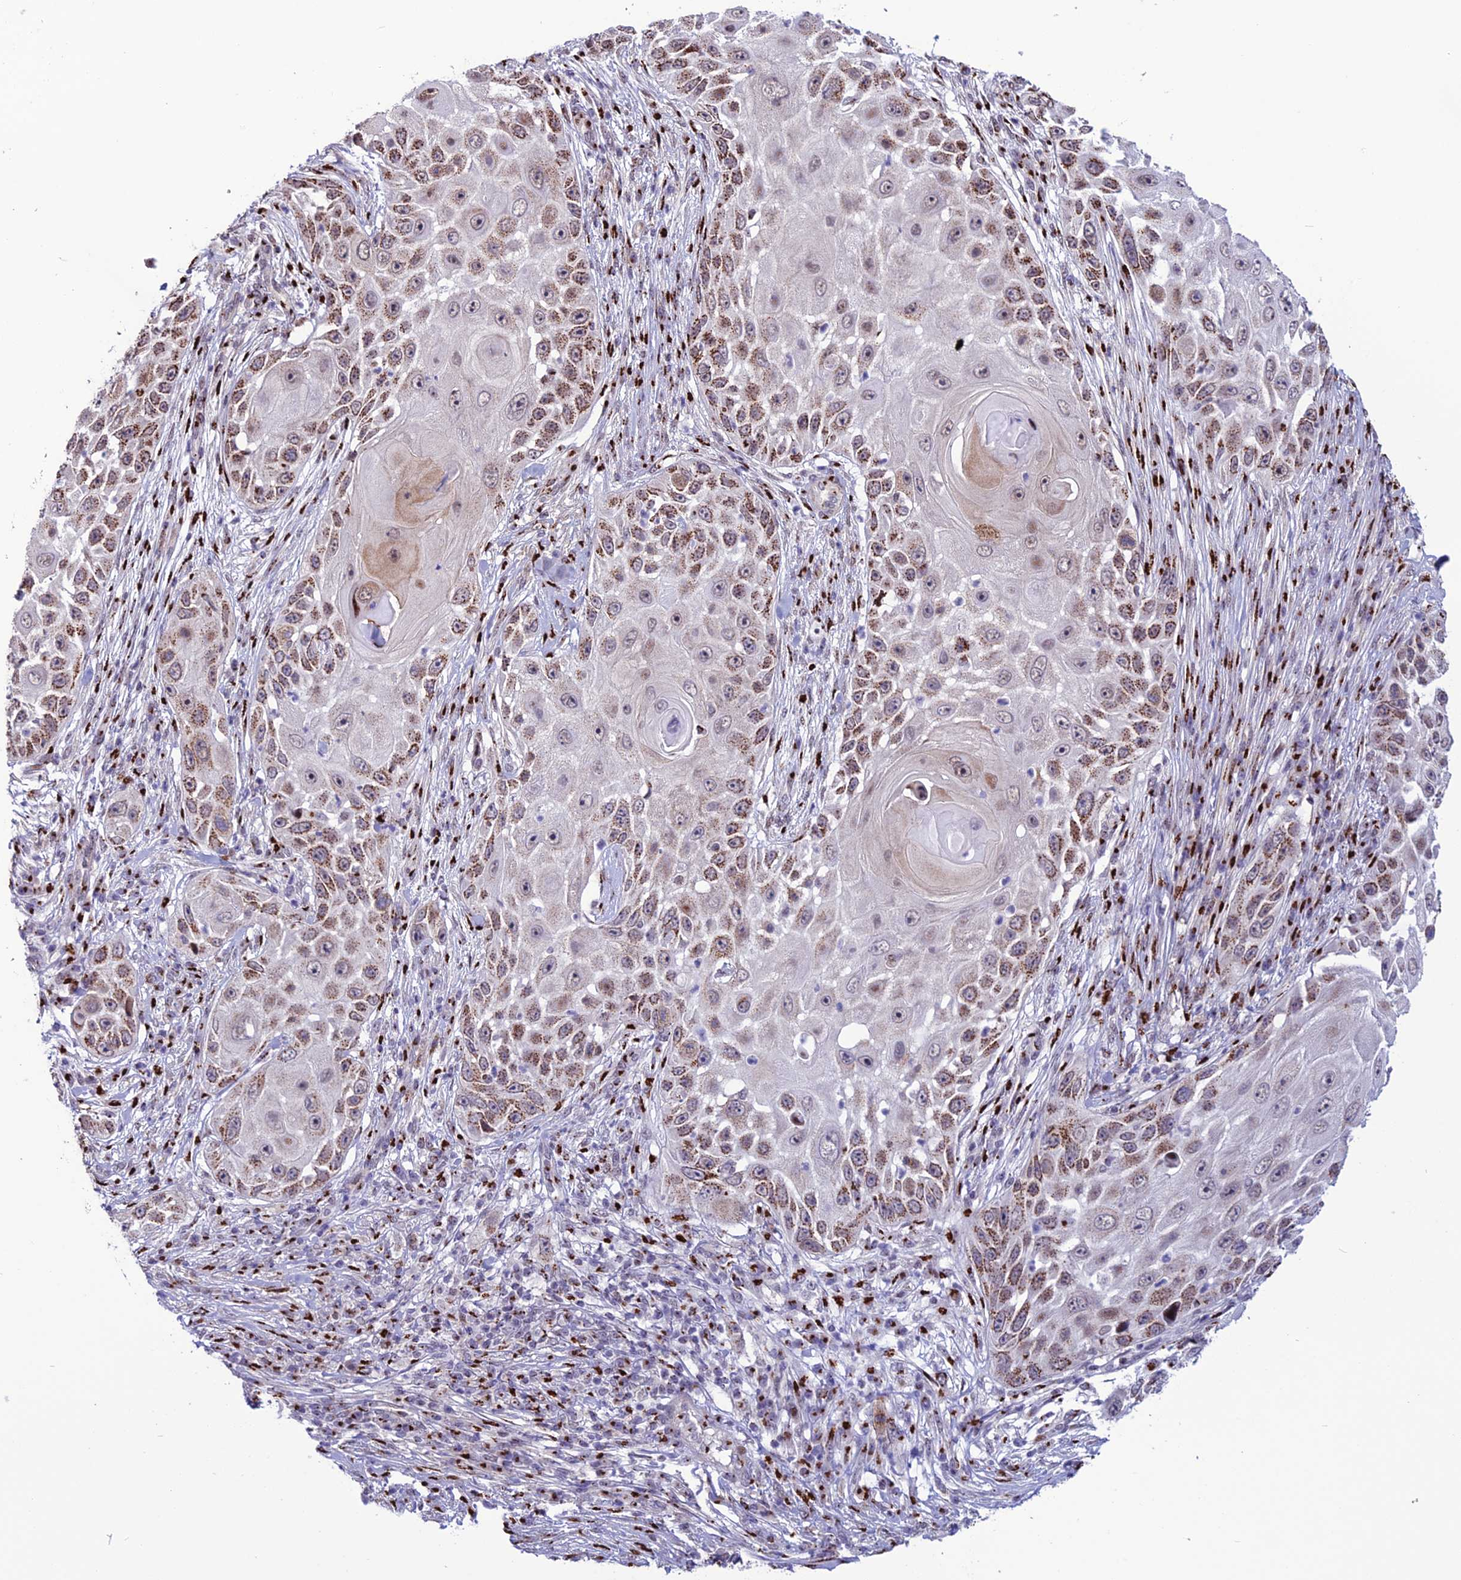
{"staining": {"intensity": "moderate", "quantity": ">75%", "location": "cytoplasmic/membranous"}, "tissue": "skin cancer", "cell_type": "Tumor cells", "image_type": "cancer", "snomed": [{"axis": "morphology", "description": "Squamous cell carcinoma, NOS"}, {"axis": "topography", "description": "Skin"}], "caption": "High-magnification brightfield microscopy of skin cancer (squamous cell carcinoma) stained with DAB (brown) and counterstained with hematoxylin (blue). tumor cells exhibit moderate cytoplasmic/membranous expression is appreciated in about>75% of cells. (DAB (3,3'-diaminobenzidine) IHC with brightfield microscopy, high magnification).", "gene": "PLEKHA4", "patient": {"sex": "female", "age": 44}}